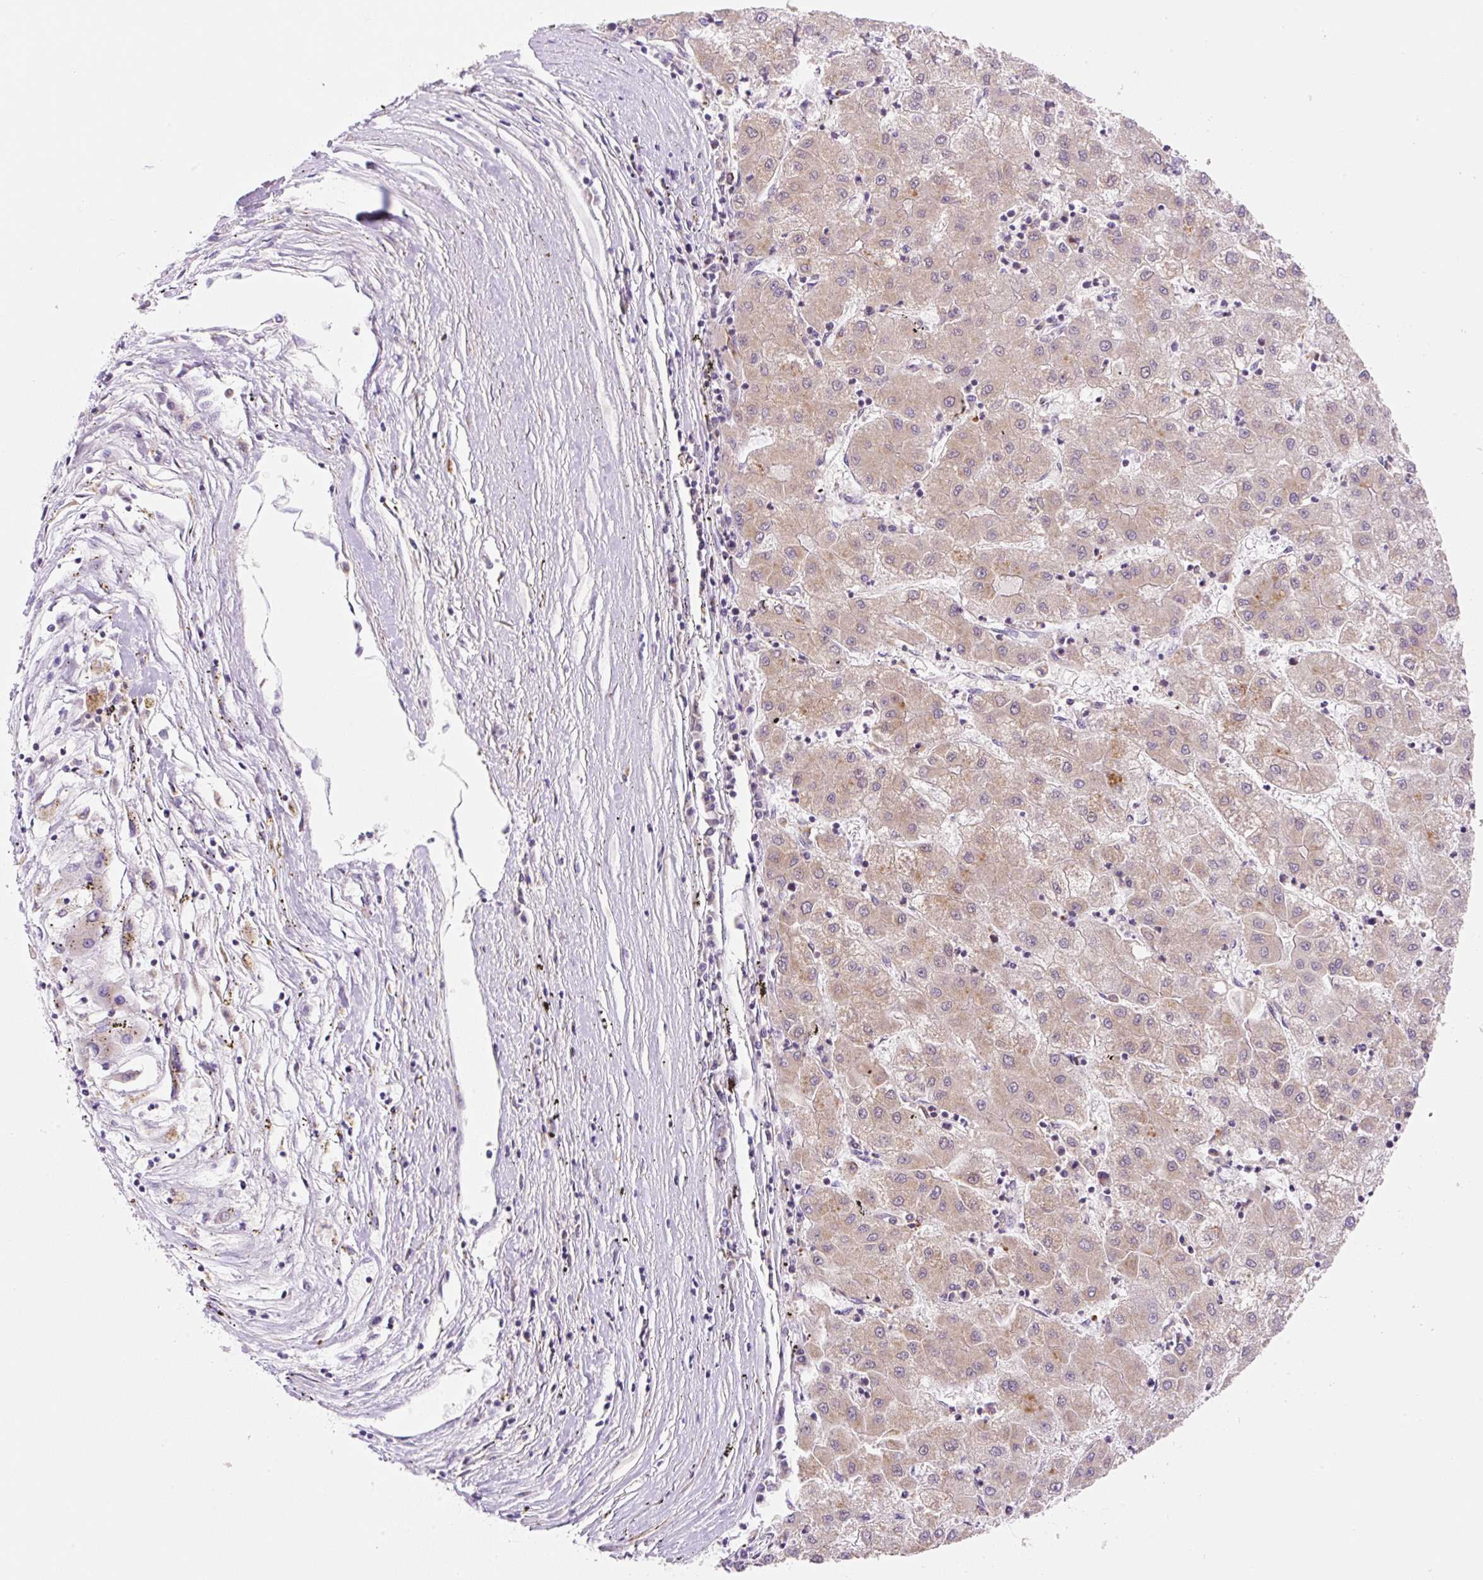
{"staining": {"intensity": "weak", "quantity": ">75%", "location": "cytoplasmic/membranous"}, "tissue": "liver cancer", "cell_type": "Tumor cells", "image_type": "cancer", "snomed": [{"axis": "morphology", "description": "Carcinoma, Hepatocellular, NOS"}, {"axis": "topography", "description": "Liver"}], "caption": "Immunohistochemical staining of hepatocellular carcinoma (liver) shows low levels of weak cytoplasmic/membranous protein expression in approximately >75% of tumor cells.", "gene": "CEBPZOS", "patient": {"sex": "male", "age": 72}}